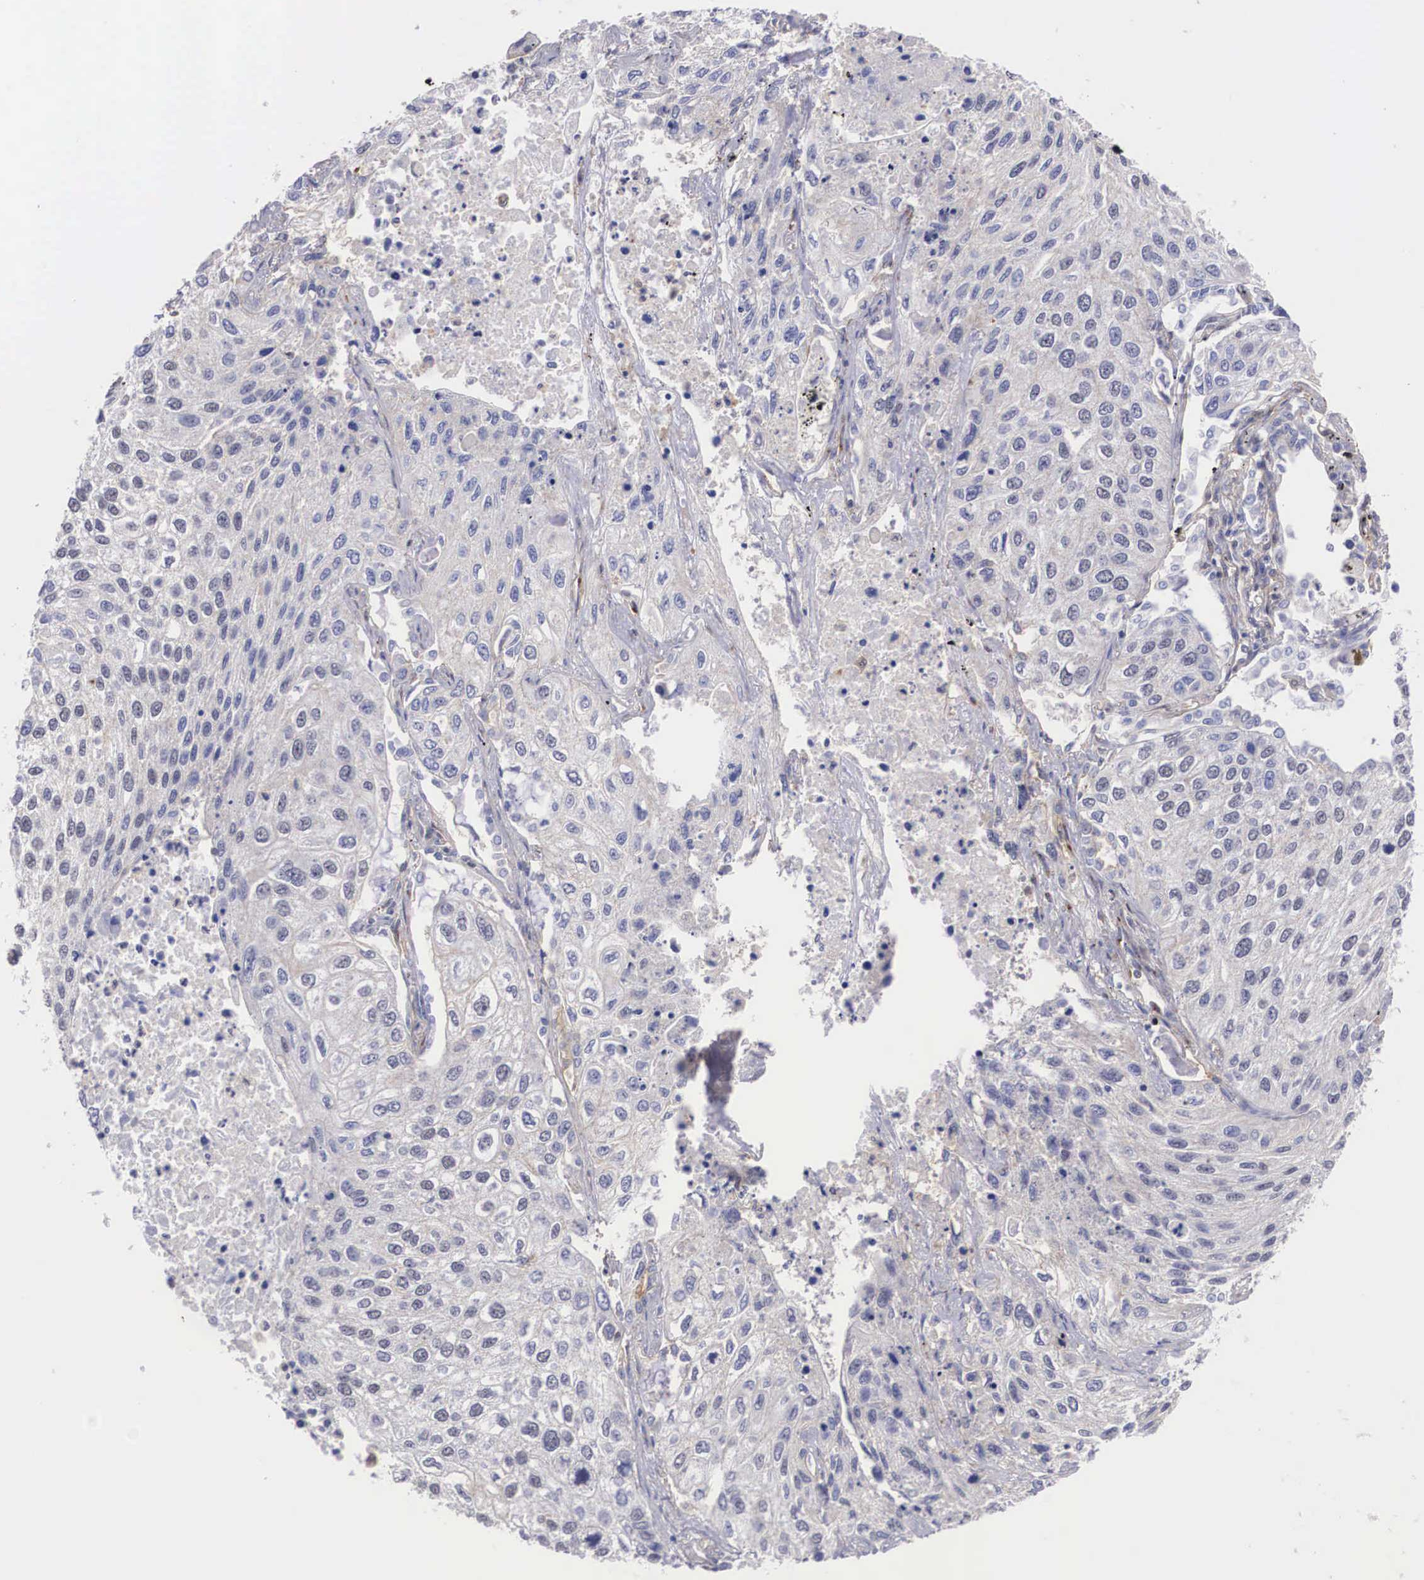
{"staining": {"intensity": "negative", "quantity": "none", "location": "none"}, "tissue": "lung cancer", "cell_type": "Tumor cells", "image_type": "cancer", "snomed": [{"axis": "morphology", "description": "Squamous cell carcinoma, NOS"}, {"axis": "topography", "description": "Lung"}], "caption": "Immunohistochemical staining of lung squamous cell carcinoma demonstrates no significant positivity in tumor cells.", "gene": "NR4A2", "patient": {"sex": "male", "age": 75}}